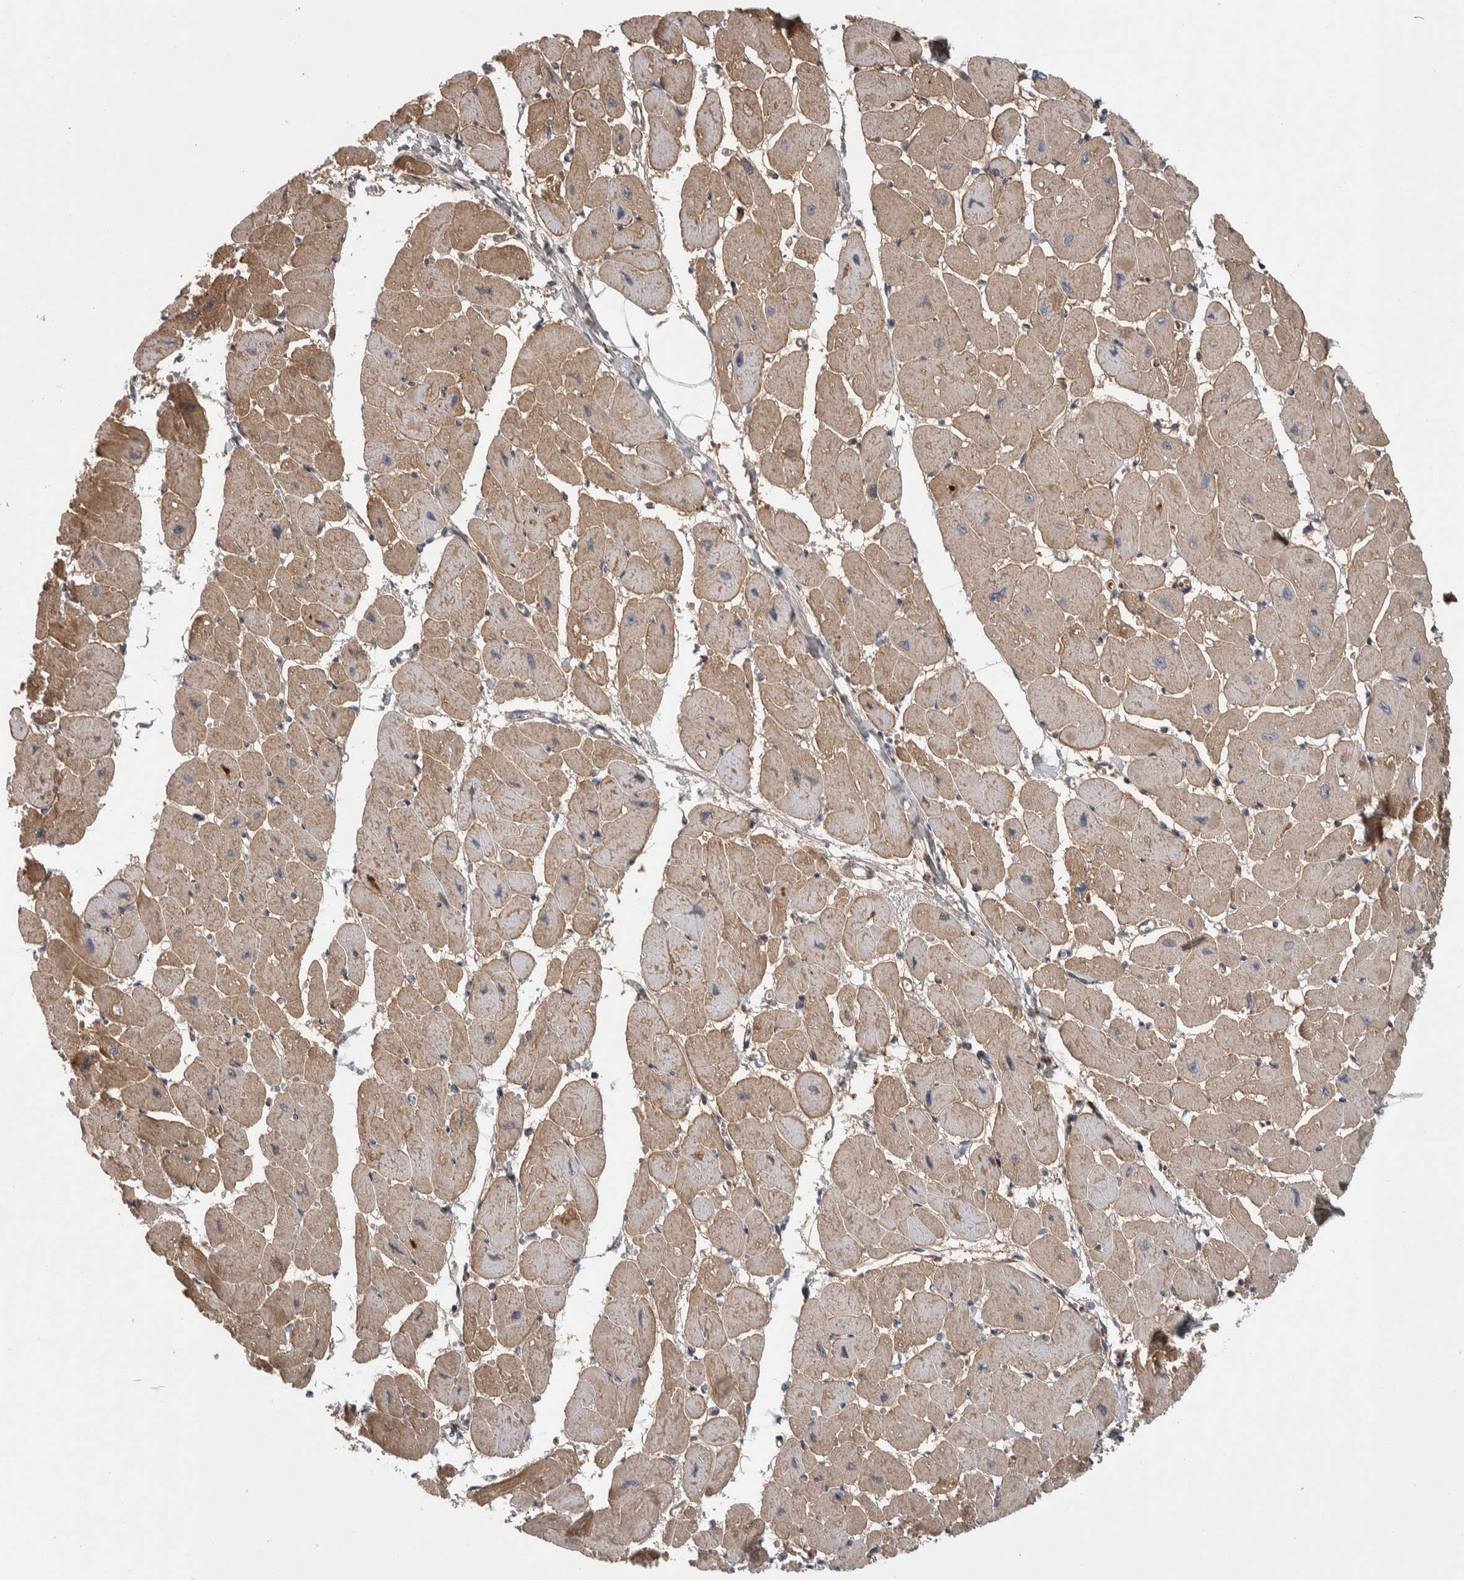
{"staining": {"intensity": "moderate", "quantity": ">75%", "location": "cytoplasmic/membranous"}, "tissue": "heart muscle", "cell_type": "Cardiomyocytes", "image_type": "normal", "snomed": [{"axis": "morphology", "description": "Normal tissue, NOS"}, {"axis": "topography", "description": "Heart"}], "caption": "Brown immunohistochemical staining in benign heart muscle reveals moderate cytoplasmic/membranous expression in approximately >75% of cardiomyocytes.", "gene": "PSMG3", "patient": {"sex": "female", "age": 54}}